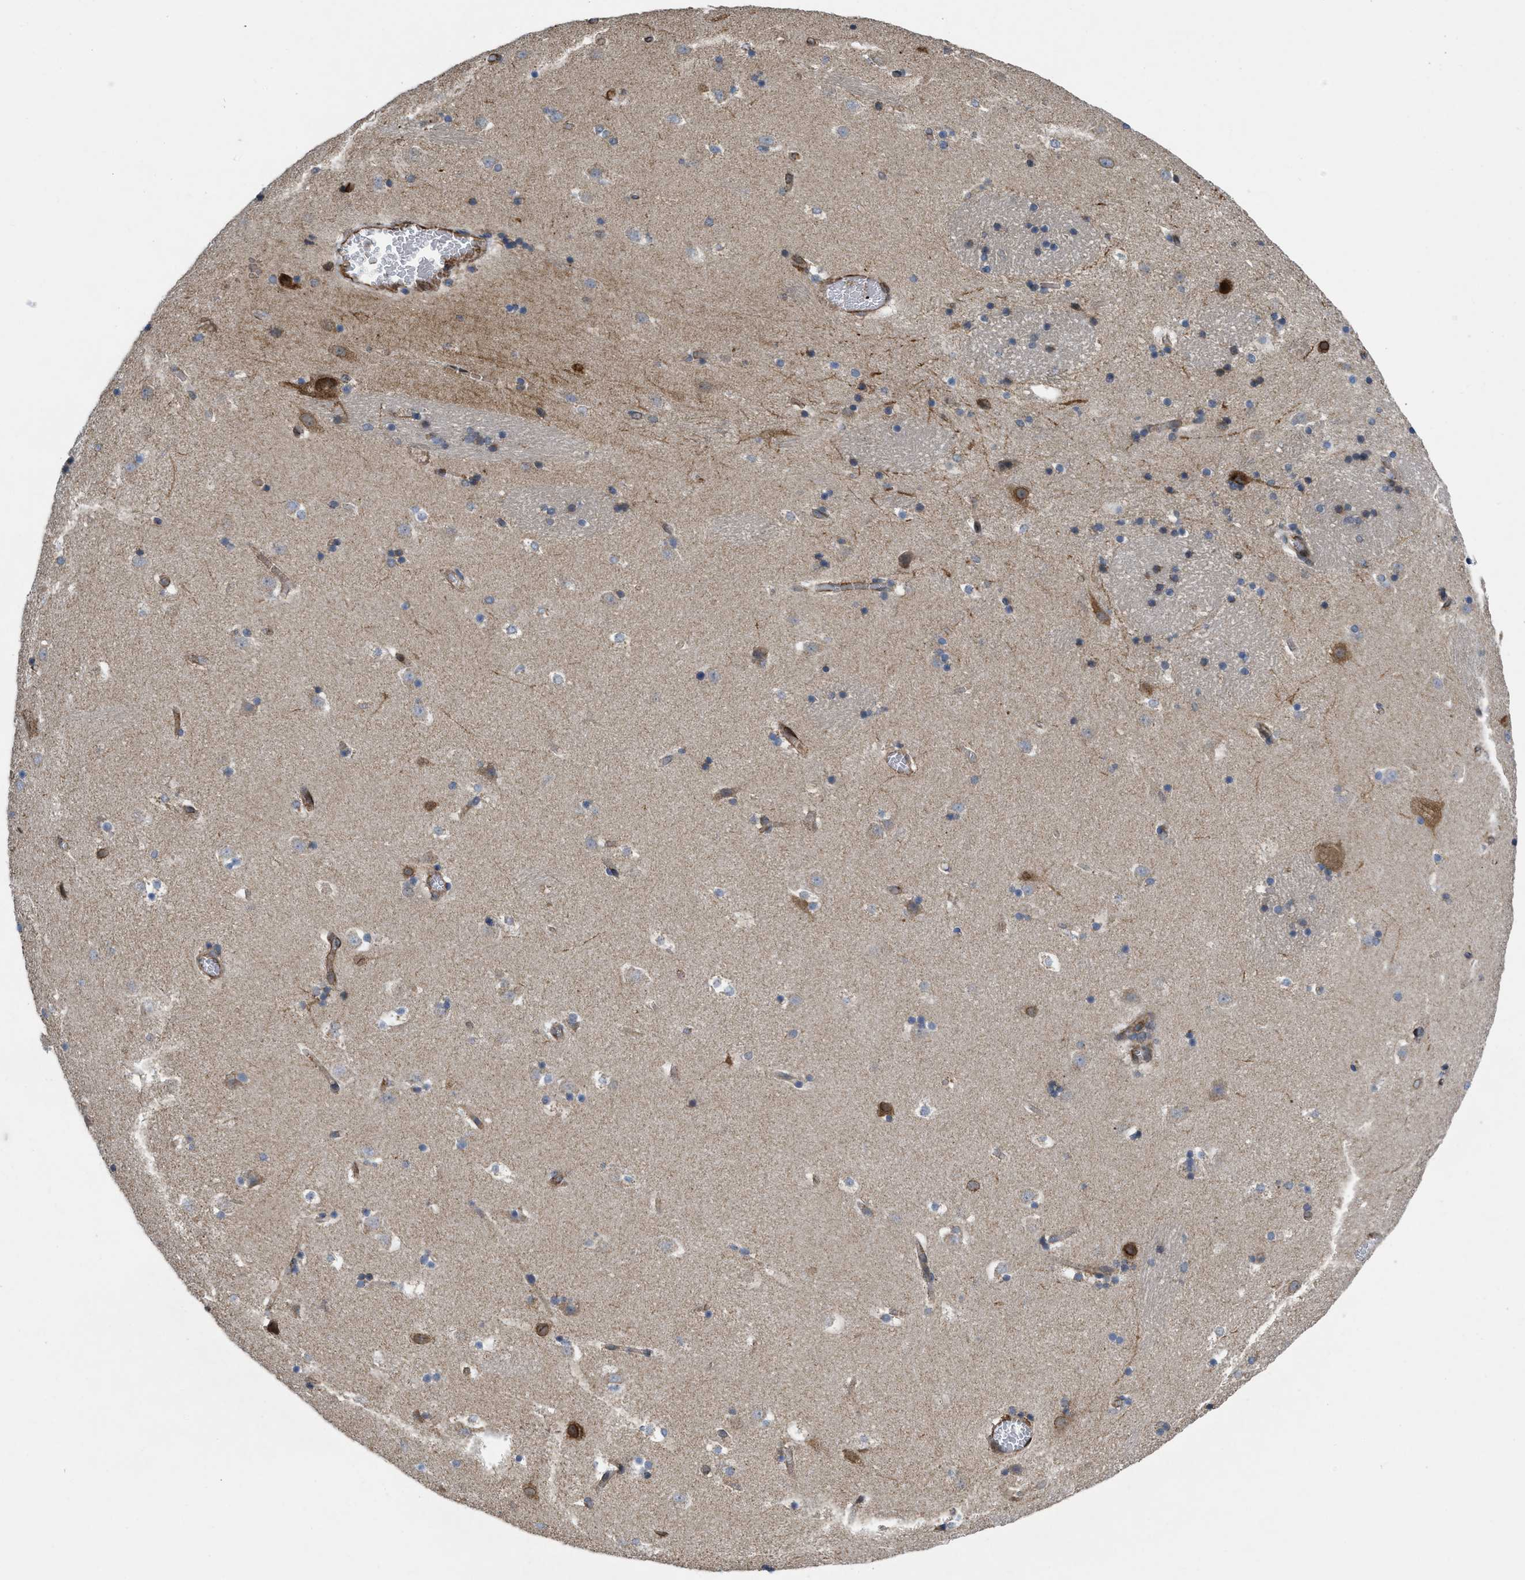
{"staining": {"intensity": "moderate", "quantity": "<25%", "location": "cytoplasmic/membranous"}, "tissue": "caudate", "cell_type": "Glial cells", "image_type": "normal", "snomed": [{"axis": "morphology", "description": "Normal tissue, NOS"}, {"axis": "topography", "description": "Lateral ventricle wall"}], "caption": "Immunohistochemical staining of benign human caudate exhibits low levels of moderate cytoplasmic/membranous staining in about <25% of glial cells.", "gene": "EOGT", "patient": {"sex": "male", "age": 45}}